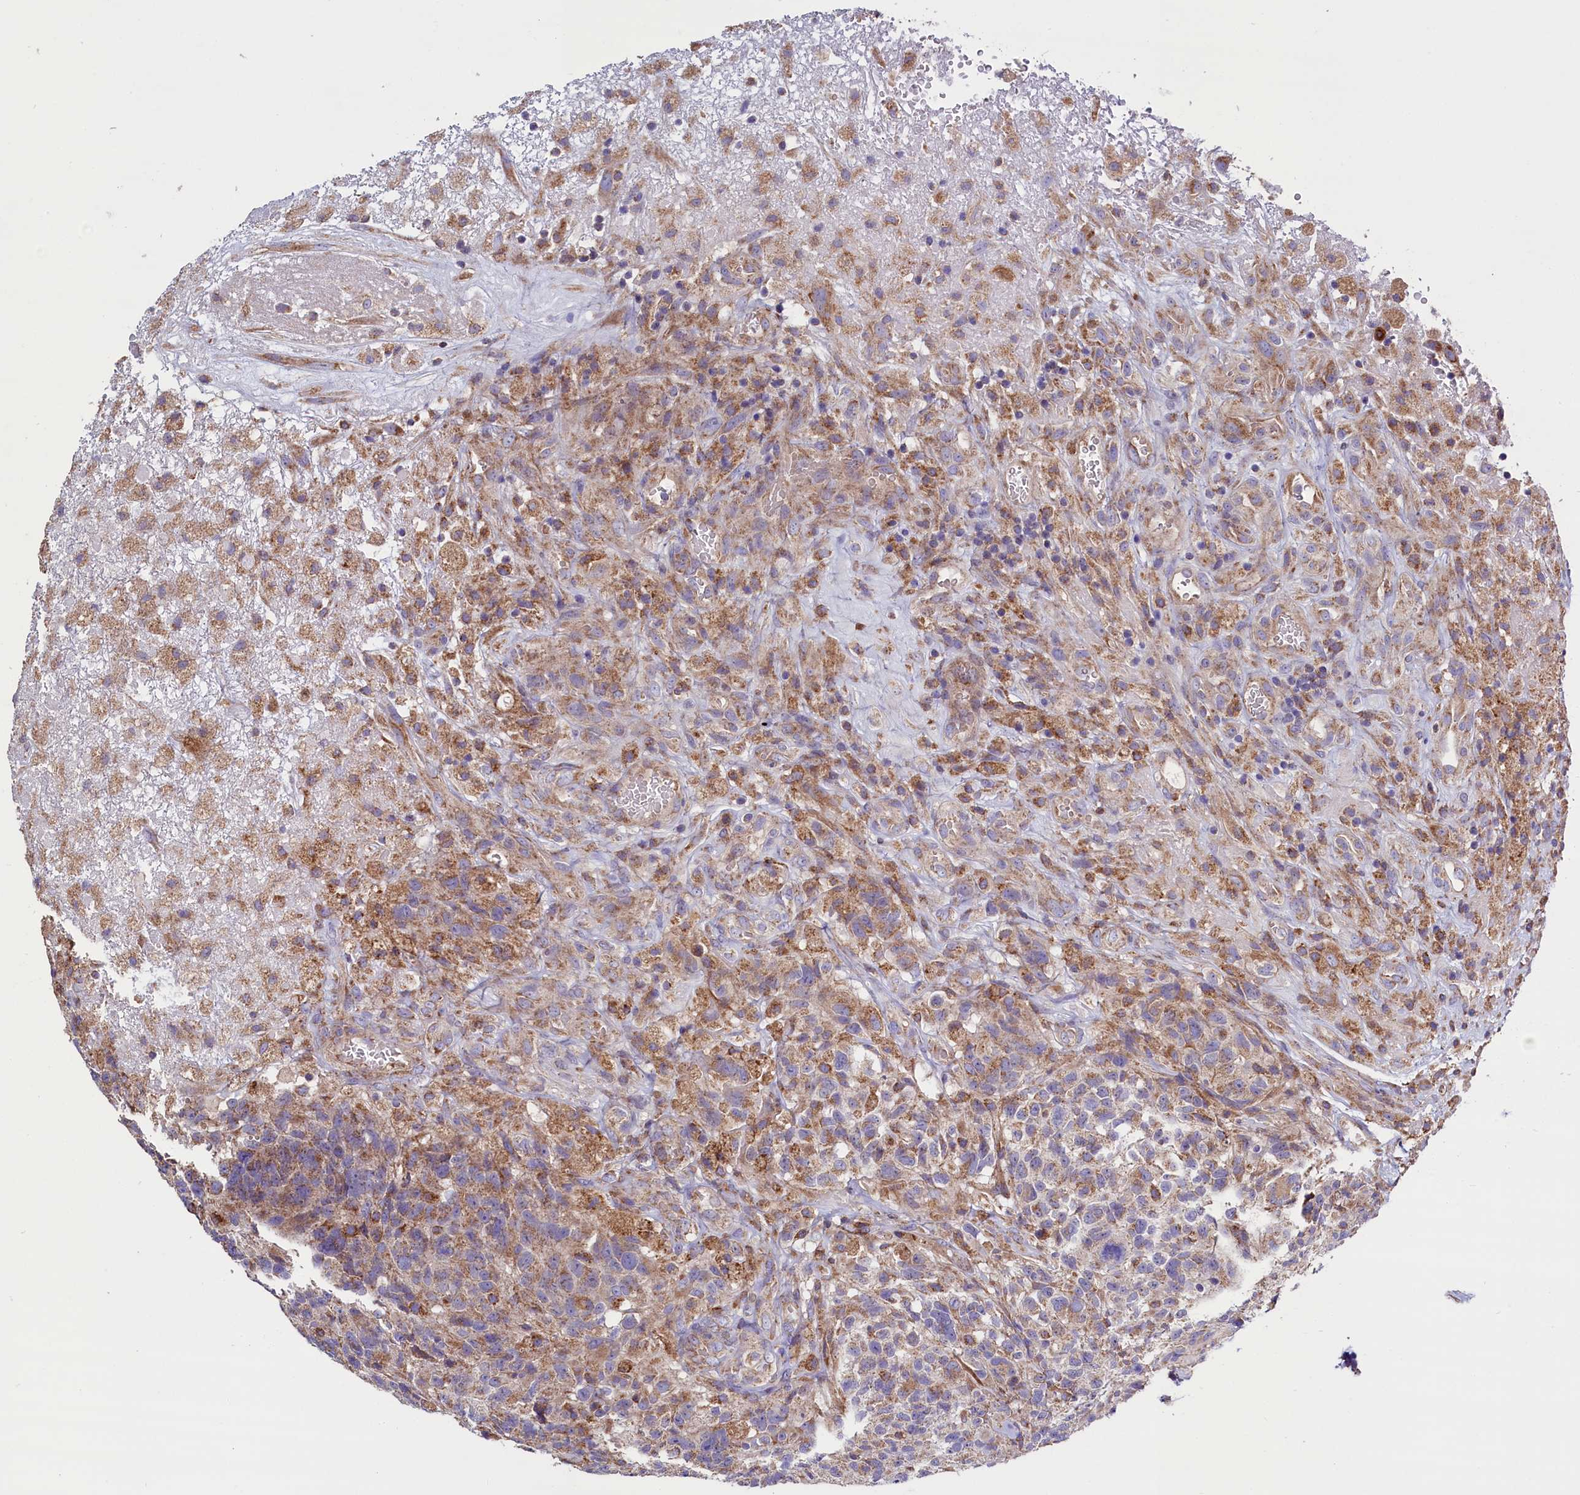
{"staining": {"intensity": "moderate", "quantity": "<25%", "location": "cytoplasmic/membranous"}, "tissue": "glioma", "cell_type": "Tumor cells", "image_type": "cancer", "snomed": [{"axis": "morphology", "description": "Glioma, malignant, High grade"}, {"axis": "topography", "description": "Brain"}], "caption": "This histopathology image reveals glioma stained with IHC to label a protein in brown. The cytoplasmic/membranous of tumor cells show moderate positivity for the protein. Nuclei are counter-stained blue.", "gene": "ZSWIM1", "patient": {"sex": "male", "age": 69}}